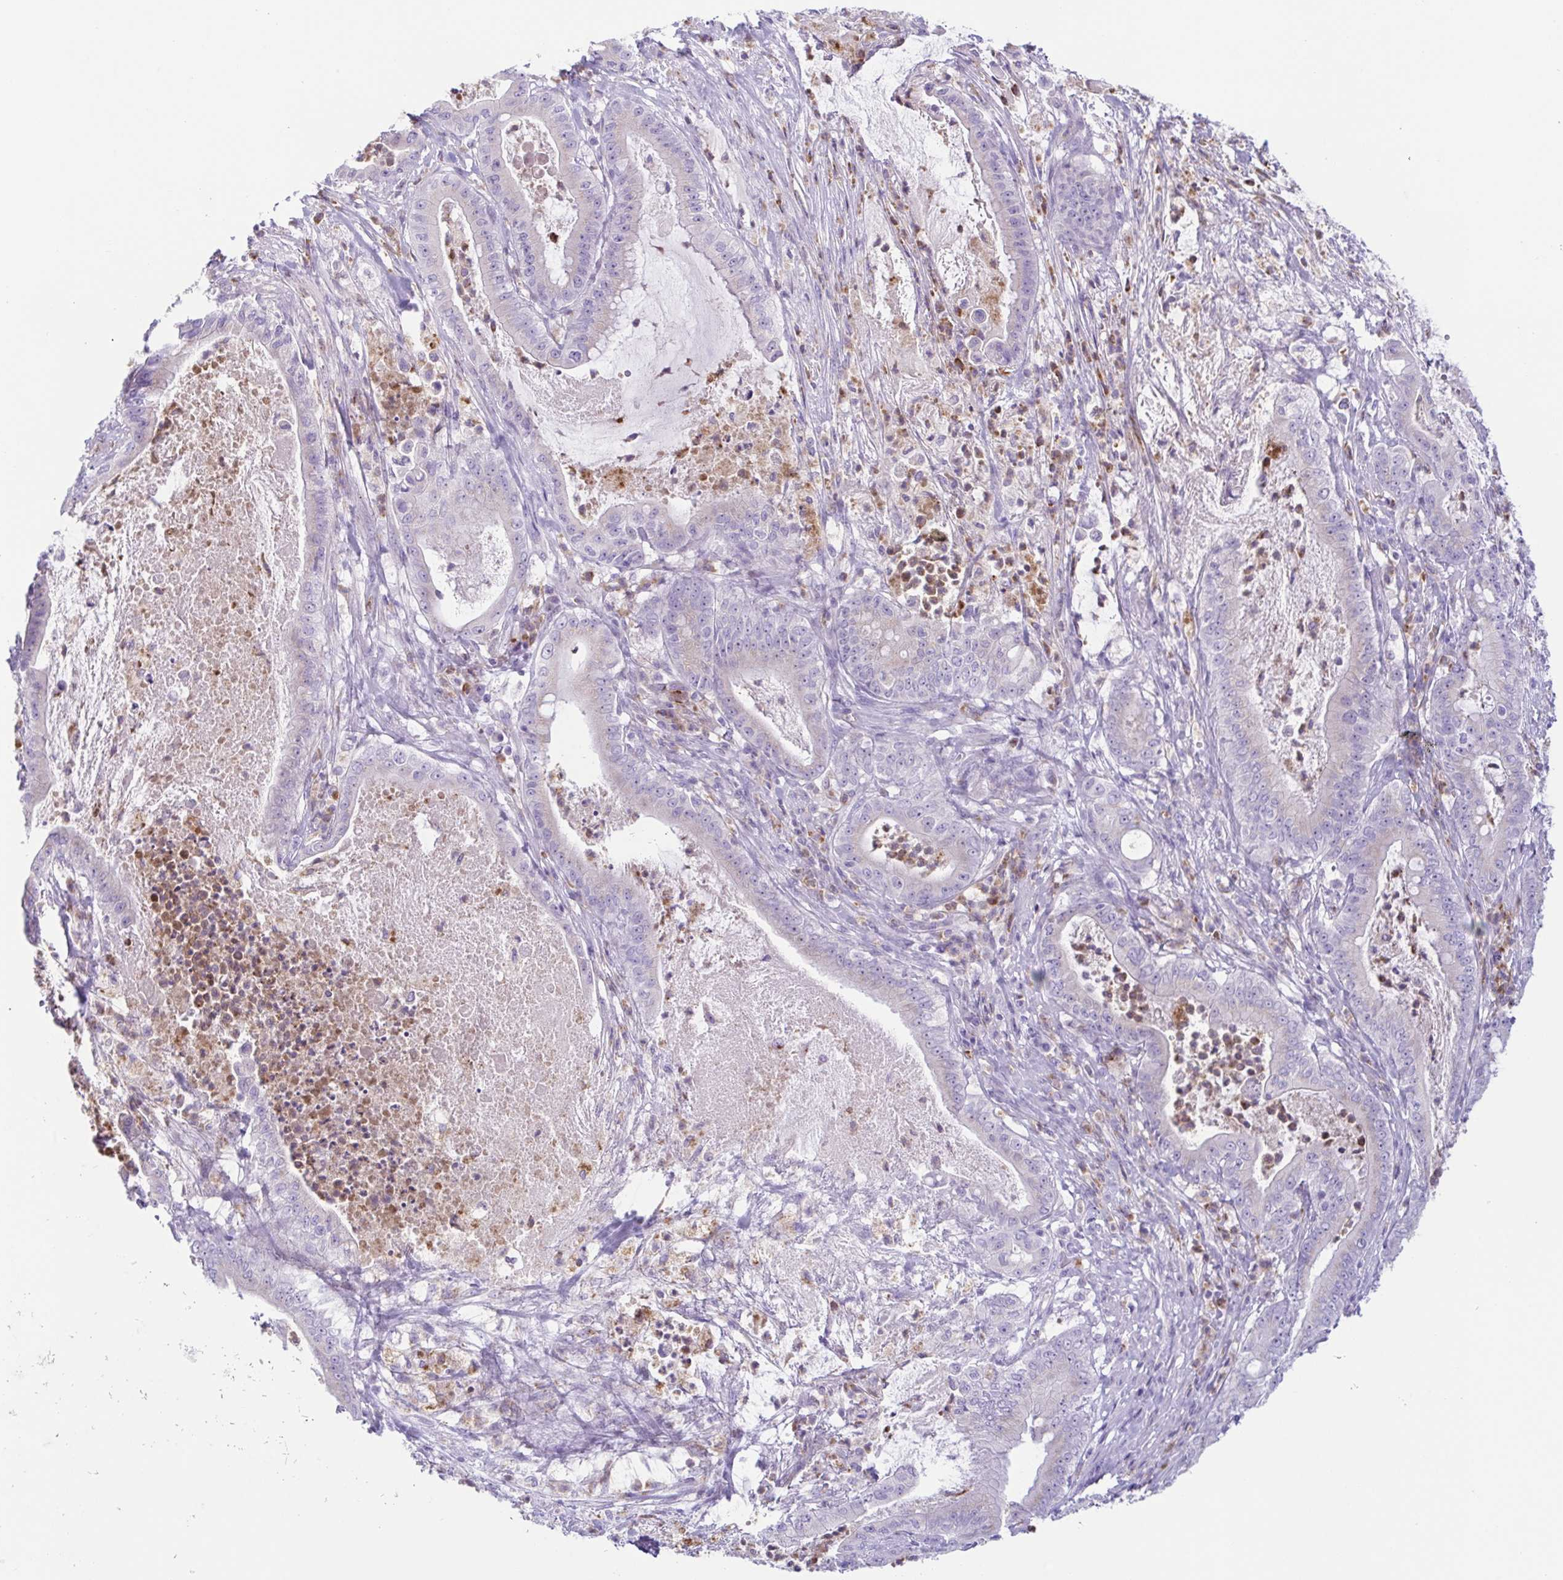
{"staining": {"intensity": "negative", "quantity": "none", "location": "none"}, "tissue": "pancreatic cancer", "cell_type": "Tumor cells", "image_type": "cancer", "snomed": [{"axis": "morphology", "description": "Adenocarcinoma, NOS"}, {"axis": "topography", "description": "Pancreas"}], "caption": "High power microscopy photomicrograph of an immunohistochemistry (IHC) image of pancreatic cancer (adenocarcinoma), revealing no significant expression in tumor cells.", "gene": "AZU1", "patient": {"sex": "male", "age": 71}}